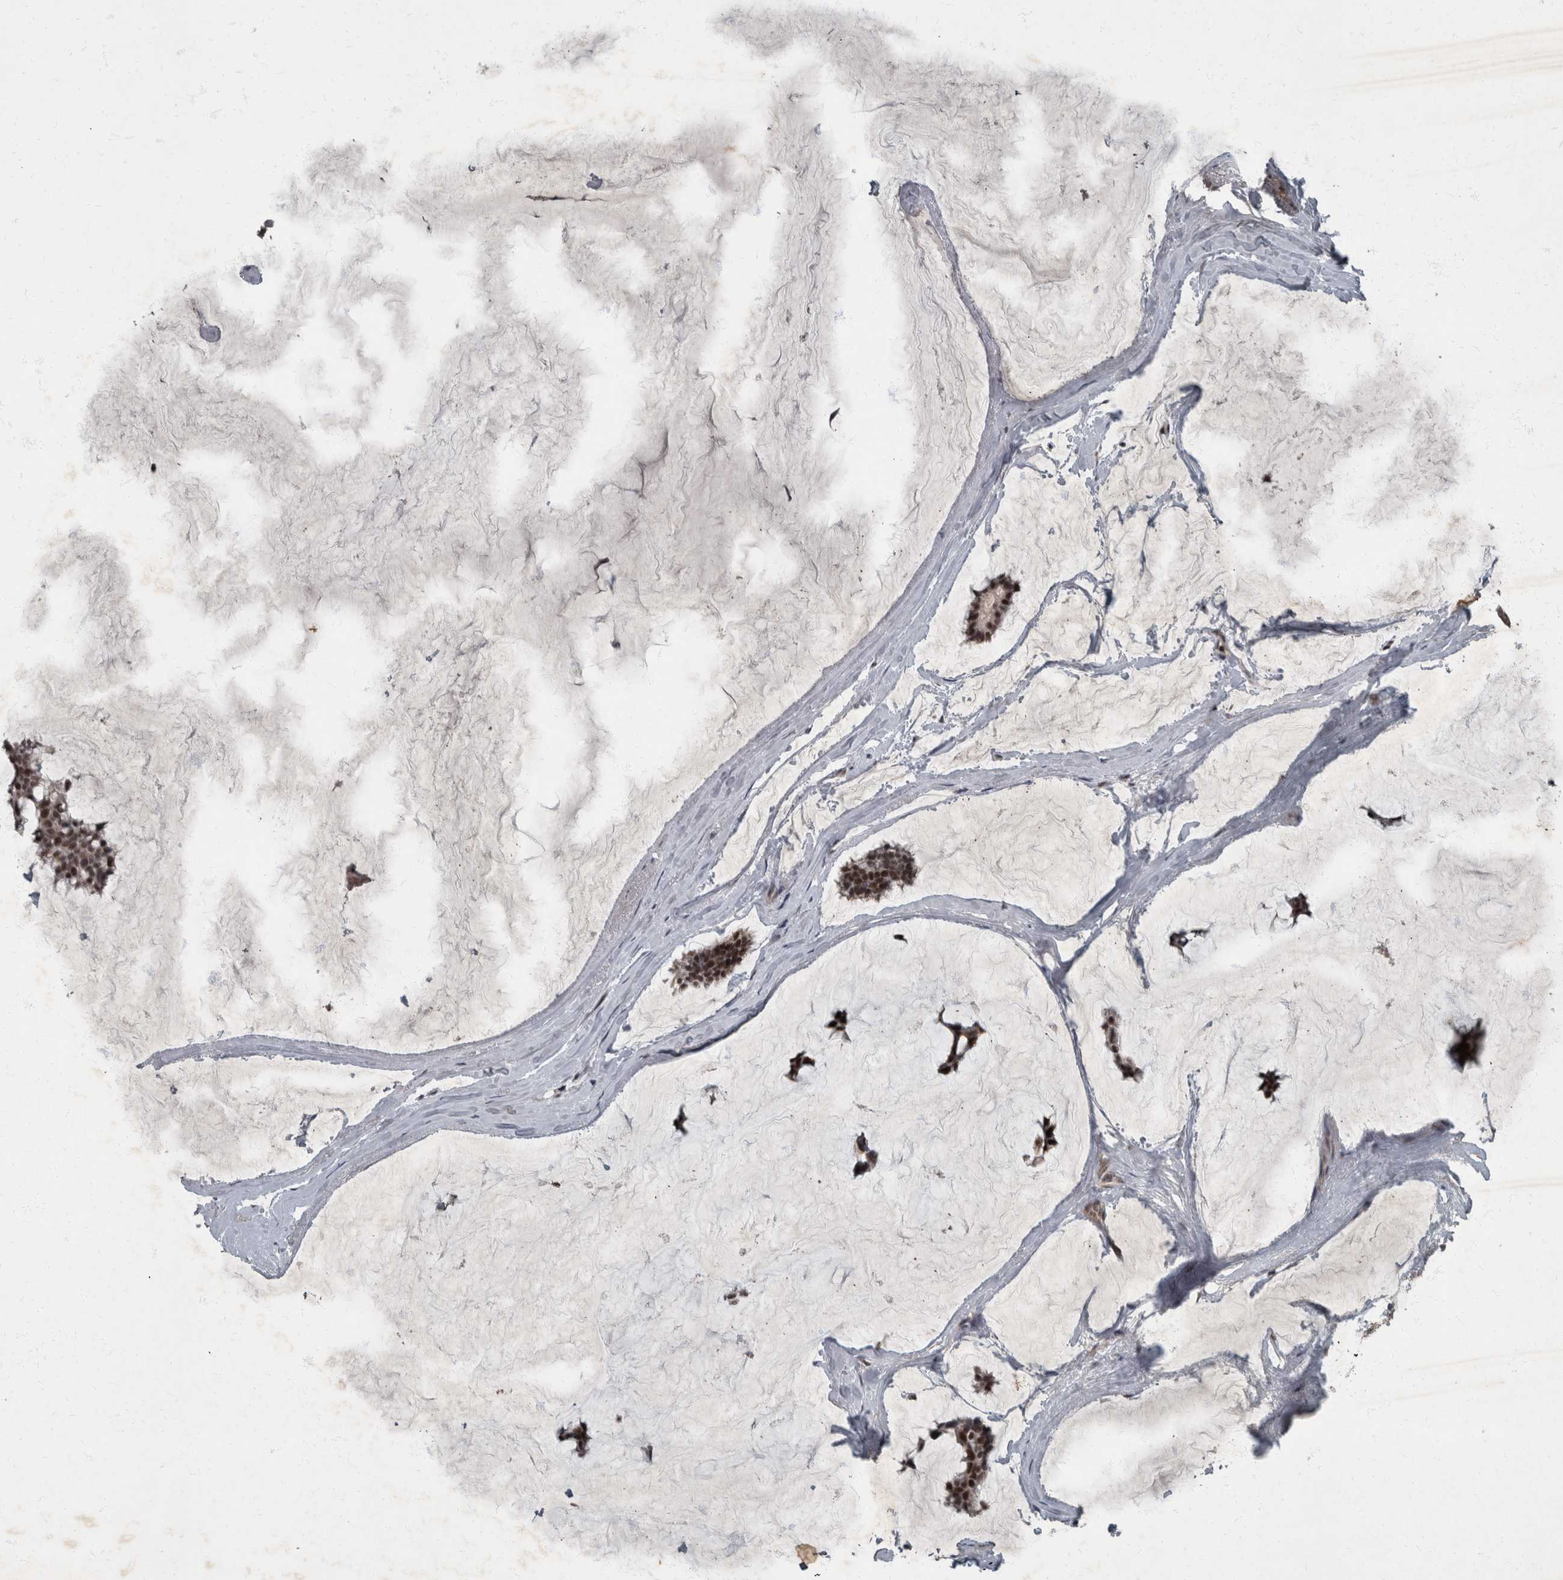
{"staining": {"intensity": "strong", "quantity": ">75%", "location": "nuclear"}, "tissue": "breast cancer", "cell_type": "Tumor cells", "image_type": "cancer", "snomed": [{"axis": "morphology", "description": "Duct carcinoma"}, {"axis": "topography", "description": "Breast"}], "caption": "Protein staining of intraductal carcinoma (breast) tissue exhibits strong nuclear positivity in about >75% of tumor cells. The protein is shown in brown color, while the nuclei are stained blue.", "gene": "WDR33", "patient": {"sex": "female", "age": 93}}